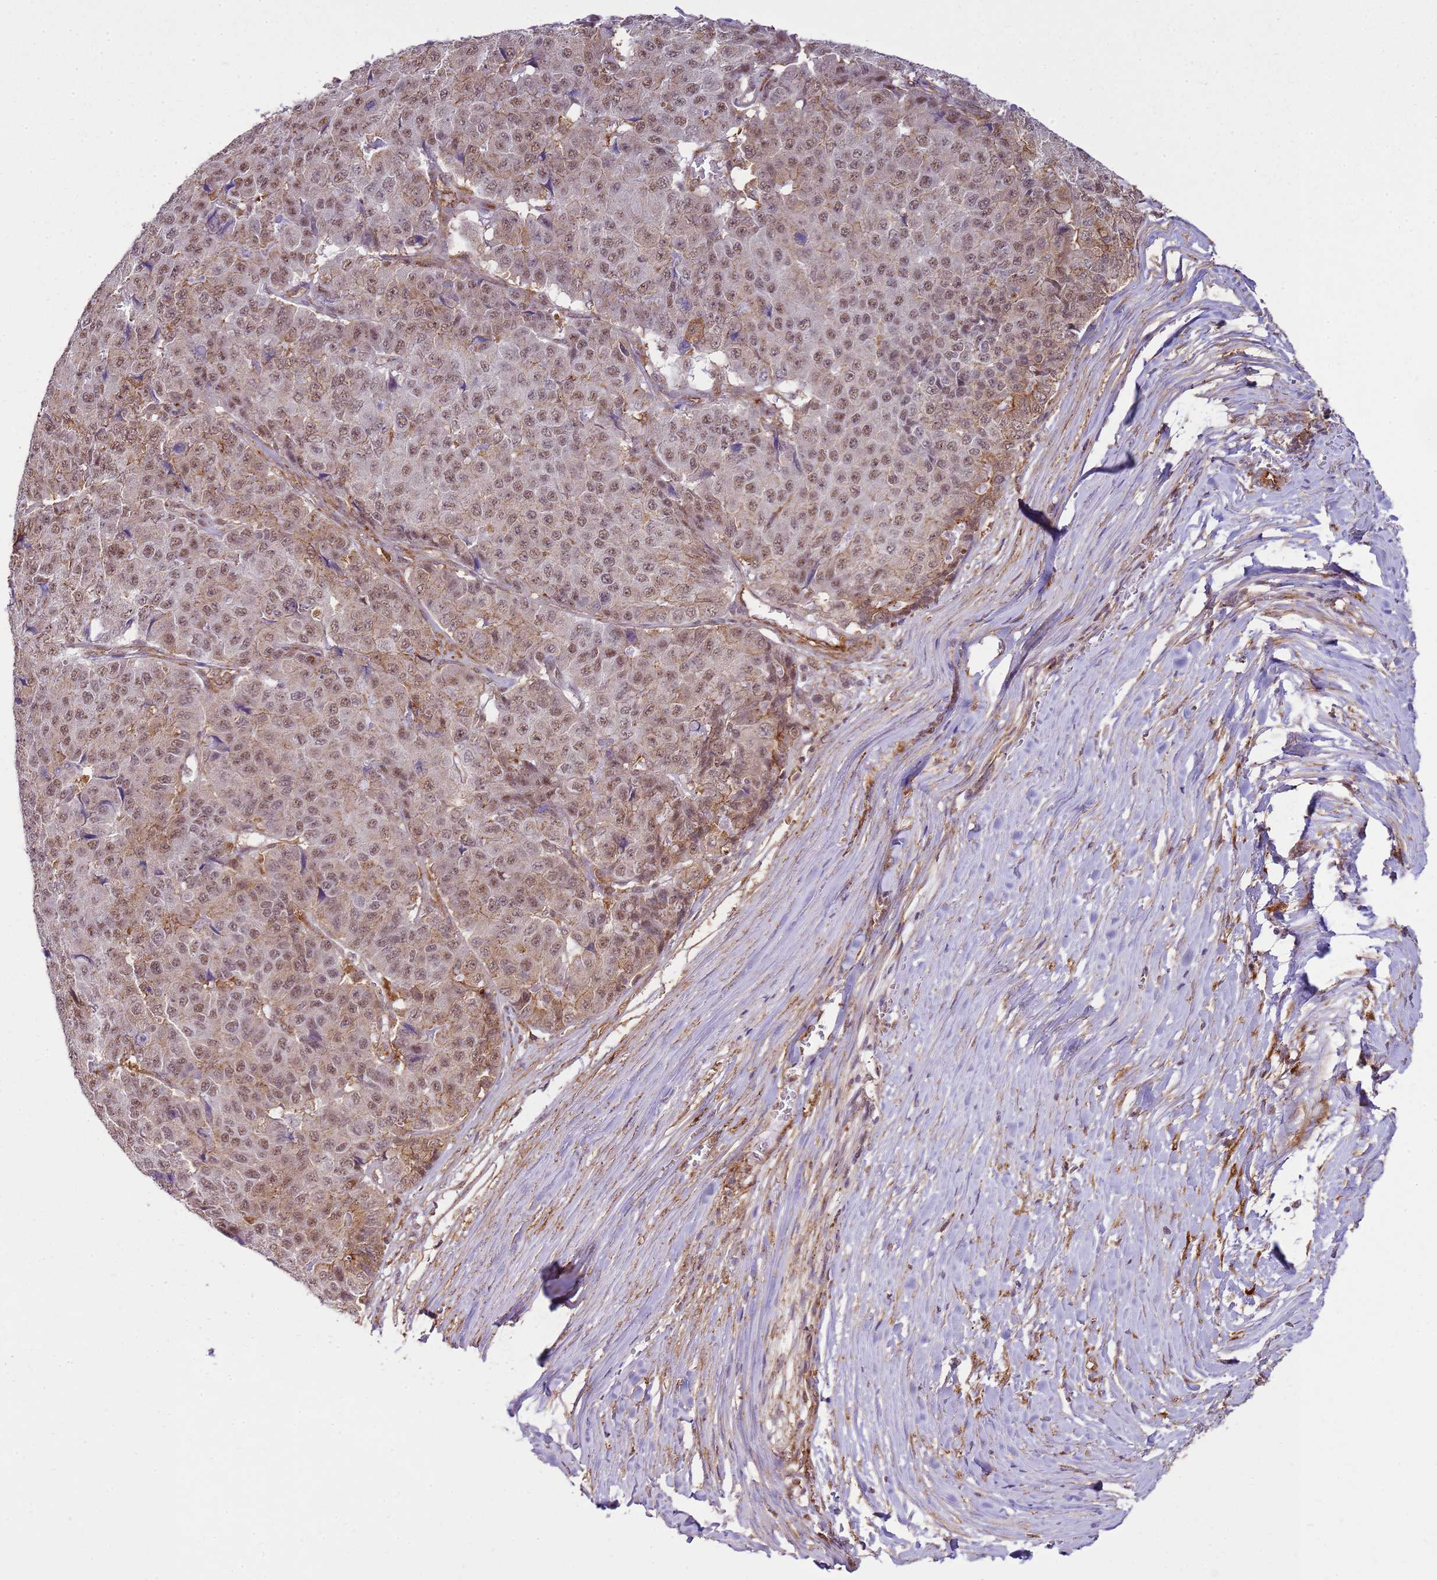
{"staining": {"intensity": "weak", "quantity": ">75%", "location": "cytoplasmic/membranous,nuclear"}, "tissue": "pancreatic cancer", "cell_type": "Tumor cells", "image_type": "cancer", "snomed": [{"axis": "morphology", "description": "Adenocarcinoma, NOS"}, {"axis": "topography", "description": "Pancreas"}], "caption": "Pancreatic cancer stained with IHC exhibits weak cytoplasmic/membranous and nuclear positivity in about >75% of tumor cells.", "gene": "GABRE", "patient": {"sex": "male", "age": 50}}